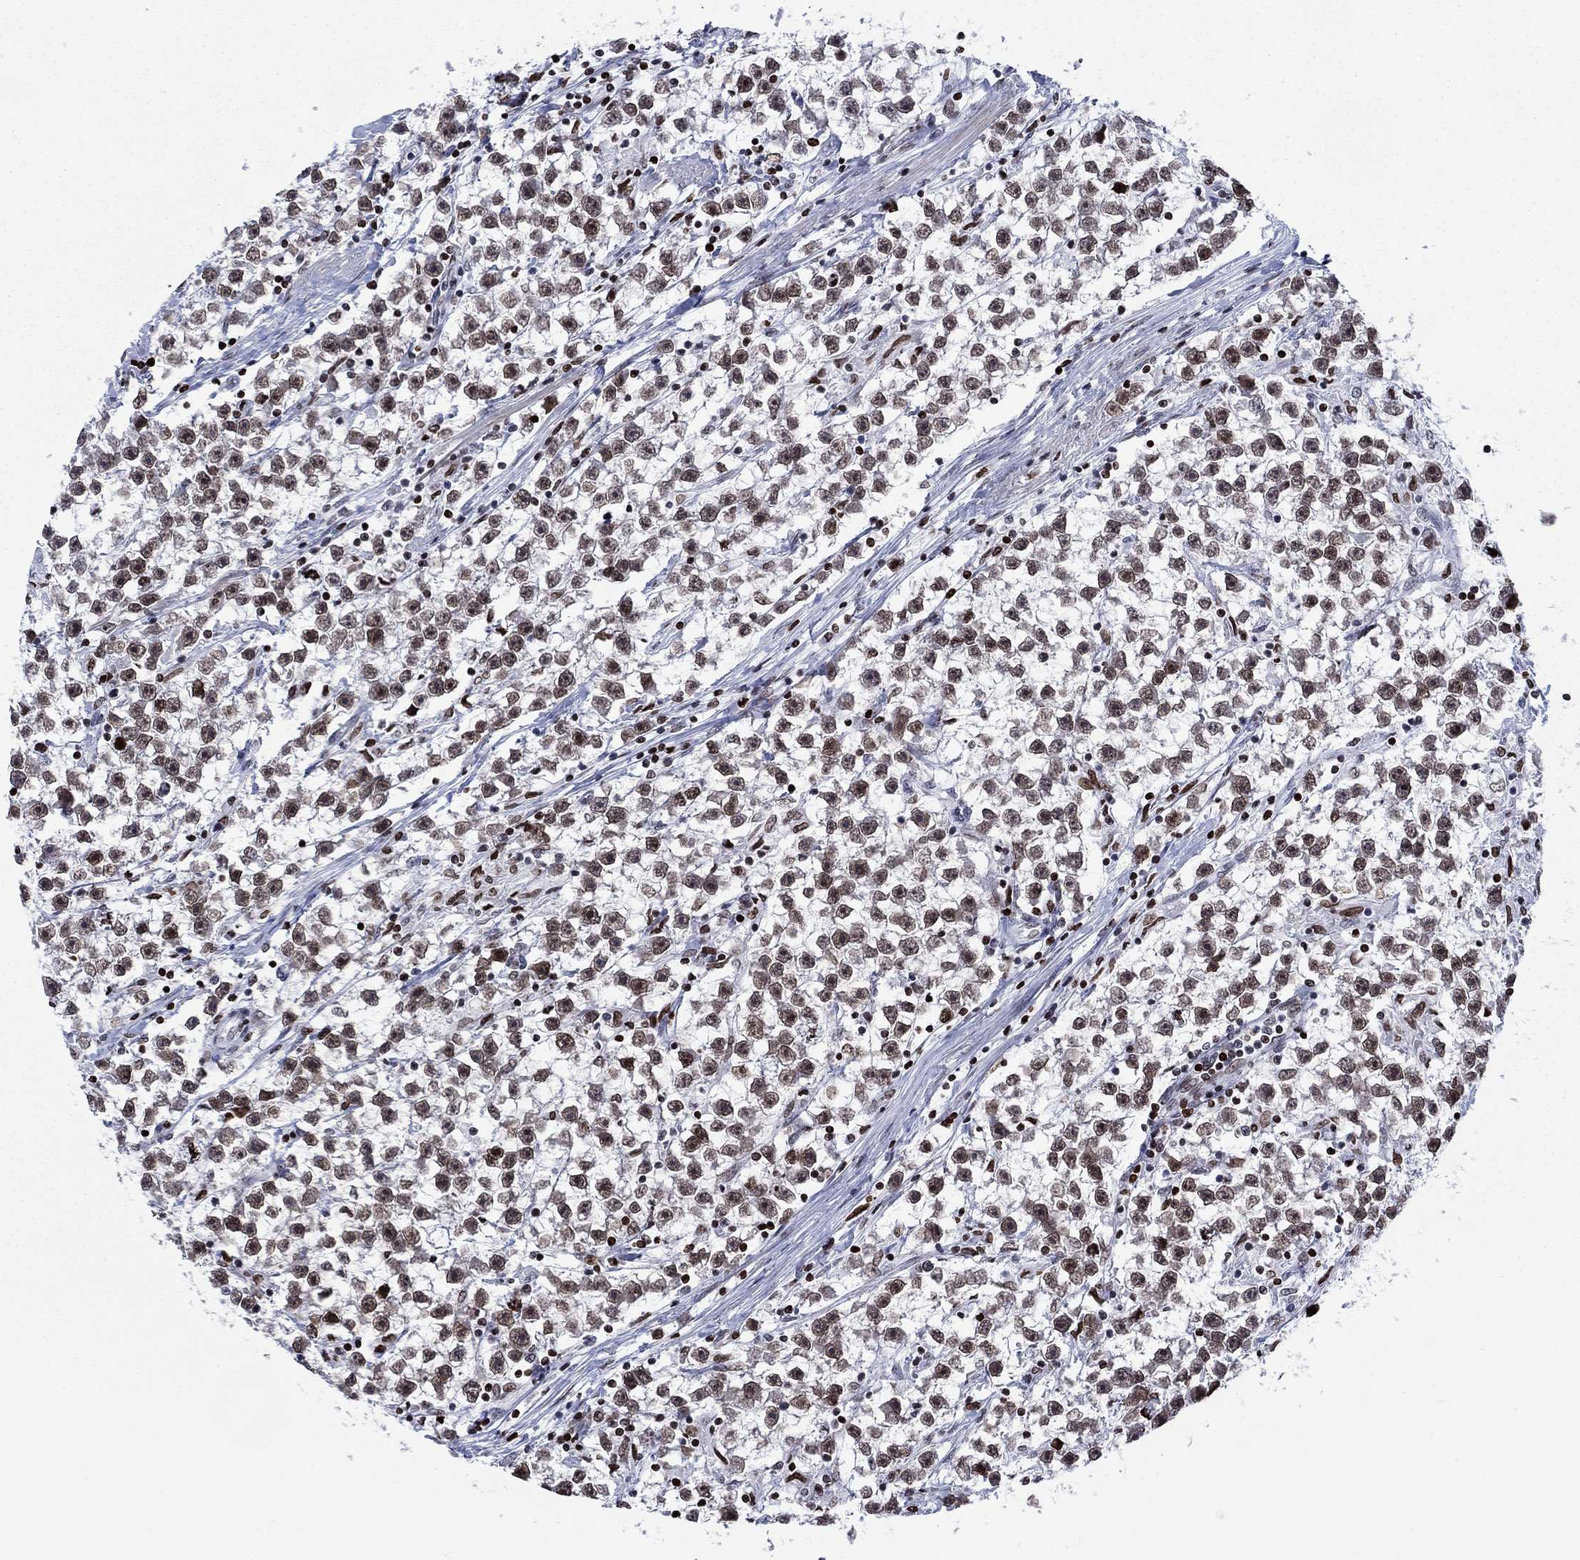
{"staining": {"intensity": "weak", "quantity": ">75%", "location": "nuclear"}, "tissue": "testis cancer", "cell_type": "Tumor cells", "image_type": "cancer", "snomed": [{"axis": "morphology", "description": "Seminoma, NOS"}, {"axis": "topography", "description": "Testis"}], "caption": "Protein analysis of testis cancer tissue demonstrates weak nuclear positivity in about >75% of tumor cells. (DAB = brown stain, brightfield microscopy at high magnification).", "gene": "HMGA1", "patient": {"sex": "male", "age": 59}}